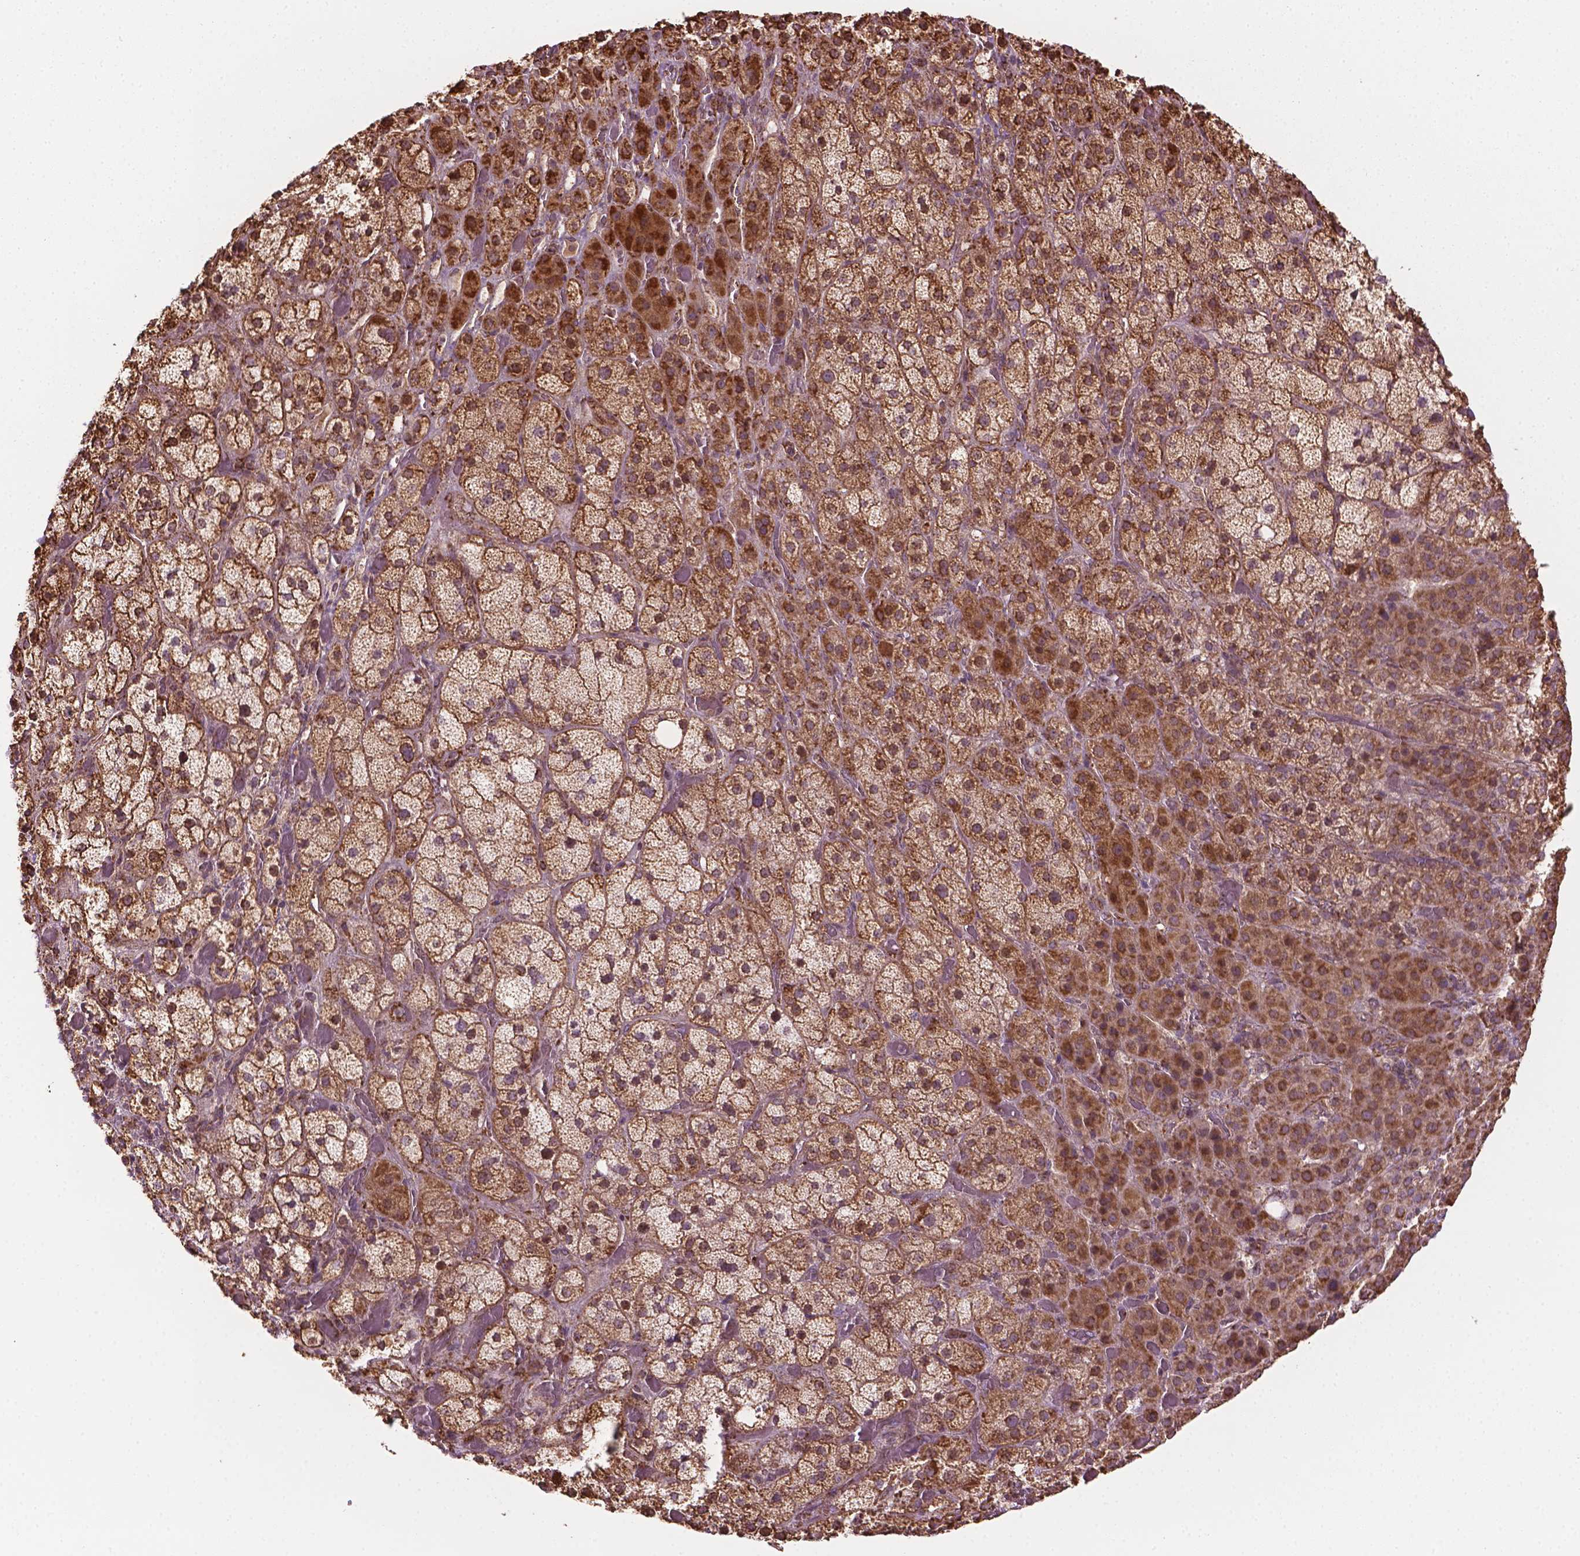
{"staining": {"intensity": "moderate", "quantity": ">75%", "location": "cytoplasmic/membranous"}, "tissue": "adrenal gland", "cell_type": "Glandular cells", "image_type": "normal", "snomed": [{"axis": "morphology", "description": "Normal tissue, NOS"}, {"axis": "topography", "description": "Adrenal gland"}], "caption": "High-power microscopy captured an immunohistochemistry micrograph of benign adrenal gland, revealing moderate cytoplasmic/membranous positivity in approximately >75% of glandular cells.", "gene": "HS3ST3A1", "patient": {"sex": "male", "age": 57}}